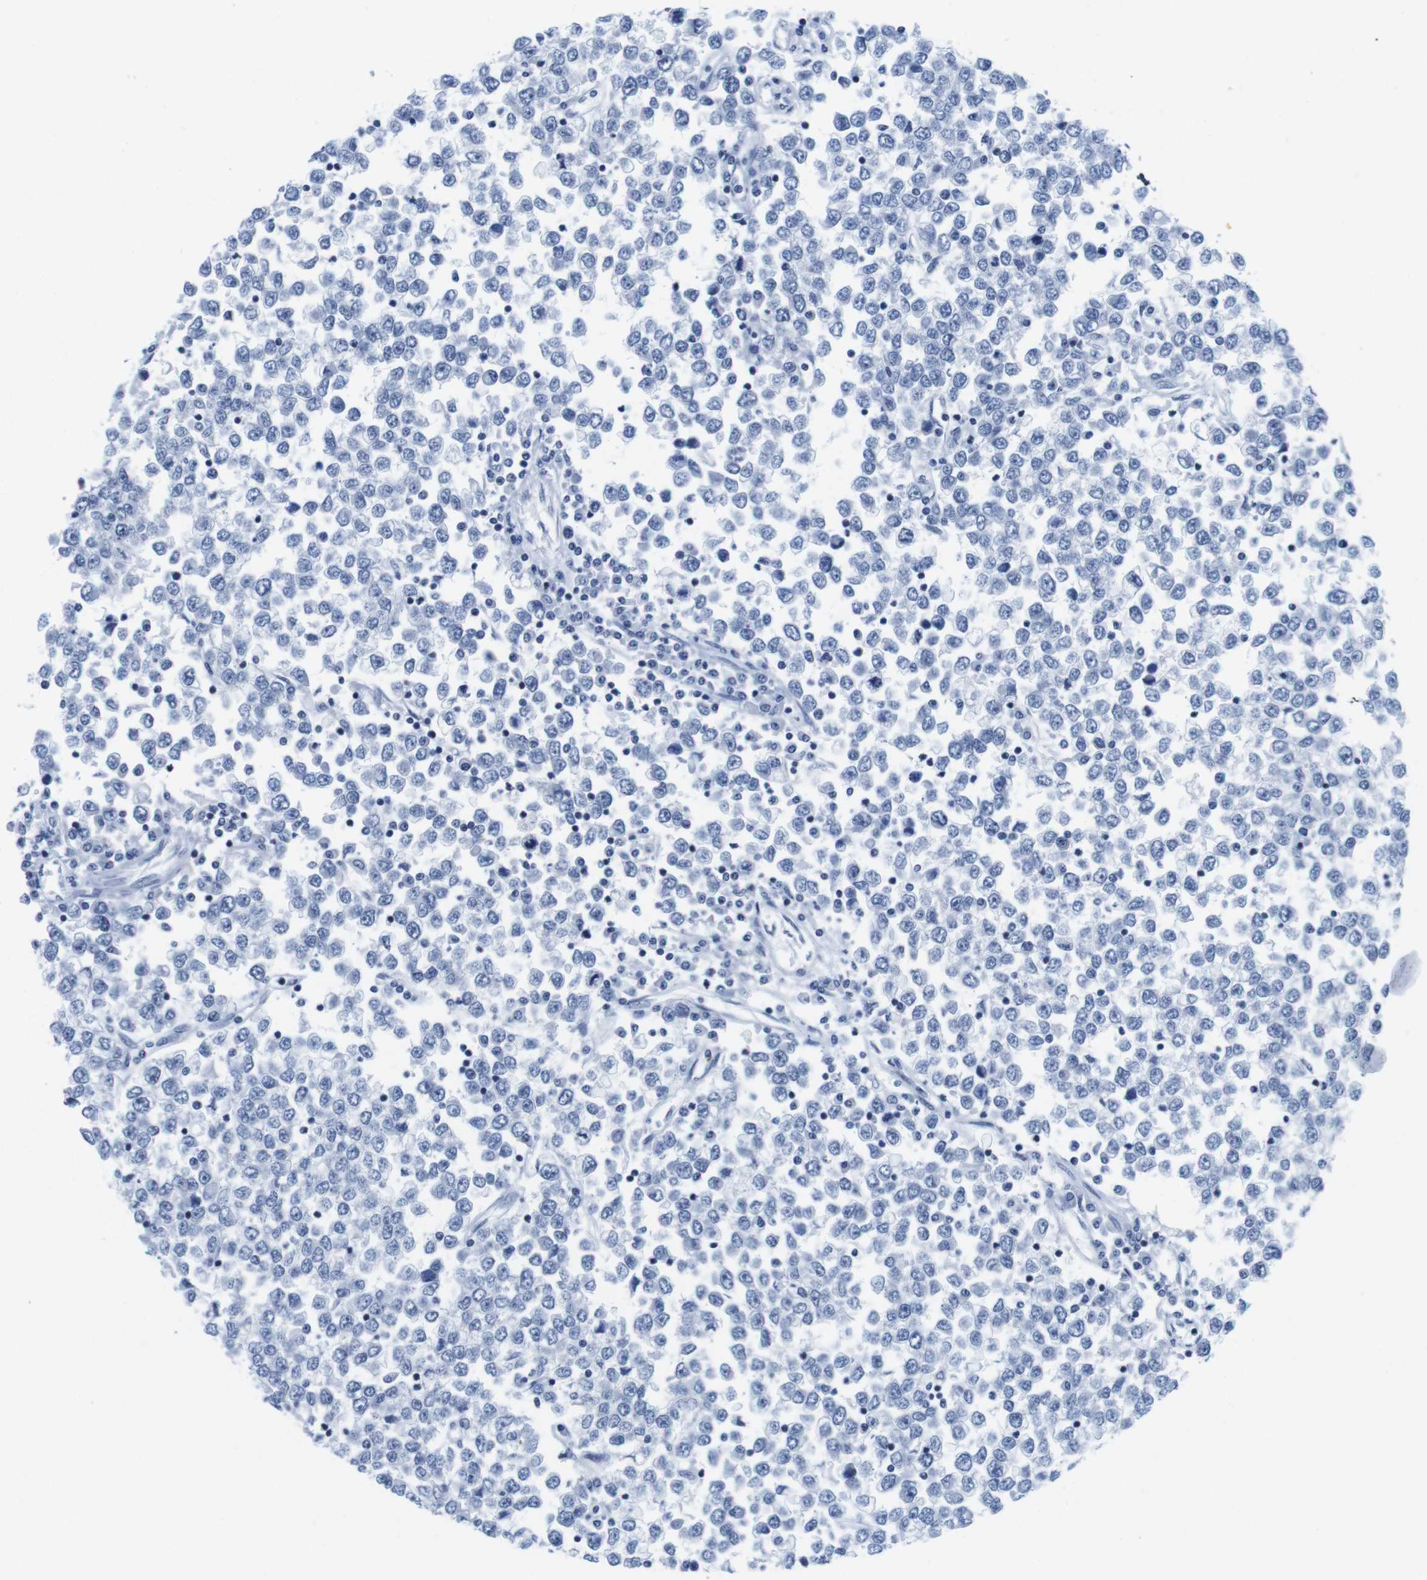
{"staining": {"intensity": "negative", "quantity": "none", "location": "none"}, "tissue": "testis cancer", "cell_type": "Tumor cells", "image_type": "cancer", "snomed": [{"axis": "morphology", "description": "Seminoma, NOS"}, {"axis": "topography", "description": "Testis"}], "caption": "This is an immunohistochemistry (IHC) image of testis seminoma. There is no expression in tumor cells.", "gene": "IFI16", "patient": {"sex": "male", "age": 65}}